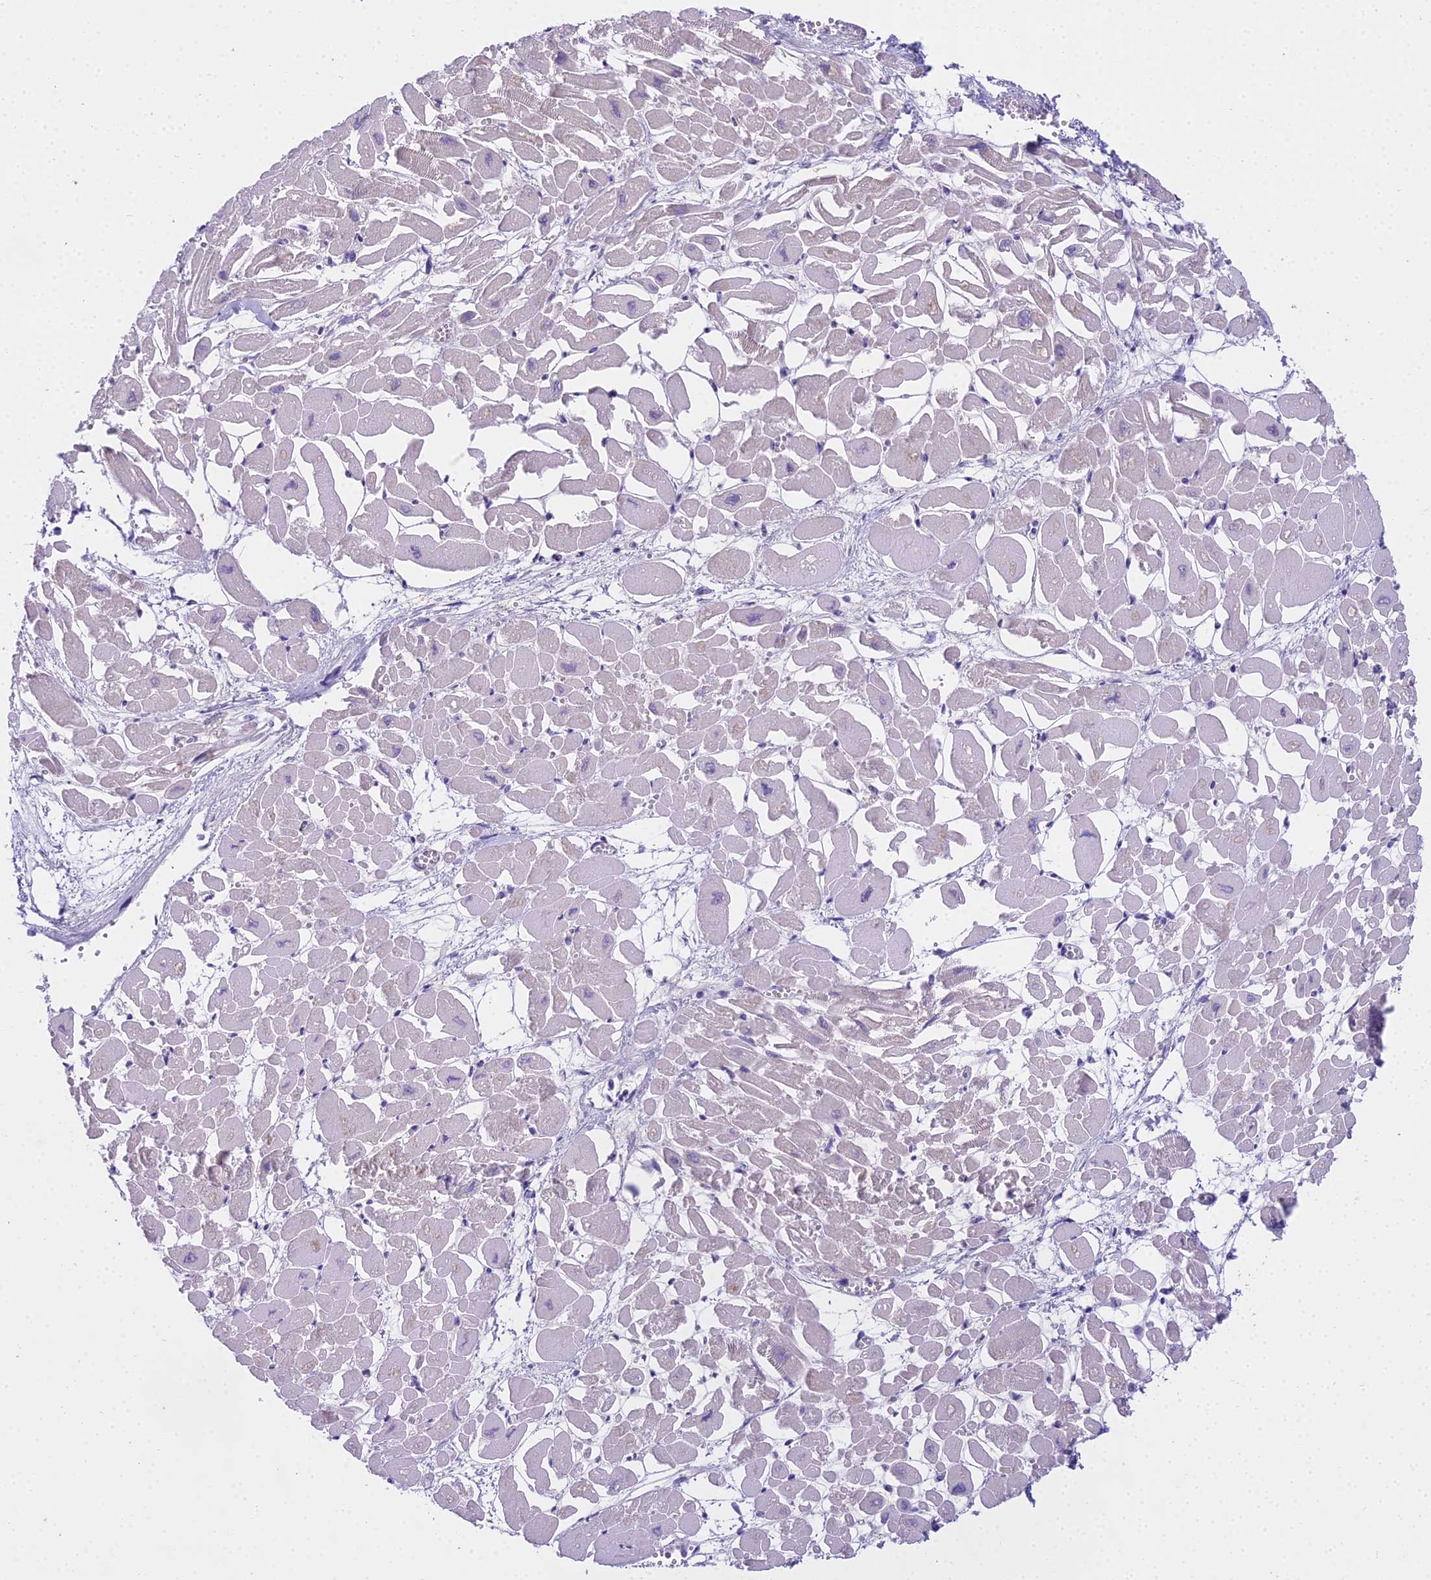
{"staining": {"intensity": "negative", "quantity": "none", "location": "none"}, "tissue": "heart muscle", "cell_type": "Cardiomyocytes", "image_type": "normal", "snomed": [{"axis": "morphology", "description": "Normal tissue, NOS"}, {"axis": "topography", "description": "Heart"}], "caption": "An image of heart muscle stained for a protein shows no brown staining in cardiomyocytes. (DAB immunohistochemistry (IHC) visualized using brightfield microscopy, high magnification).", "gene": "MAT2A", "patient": {"sex": "male", "age": 54}}